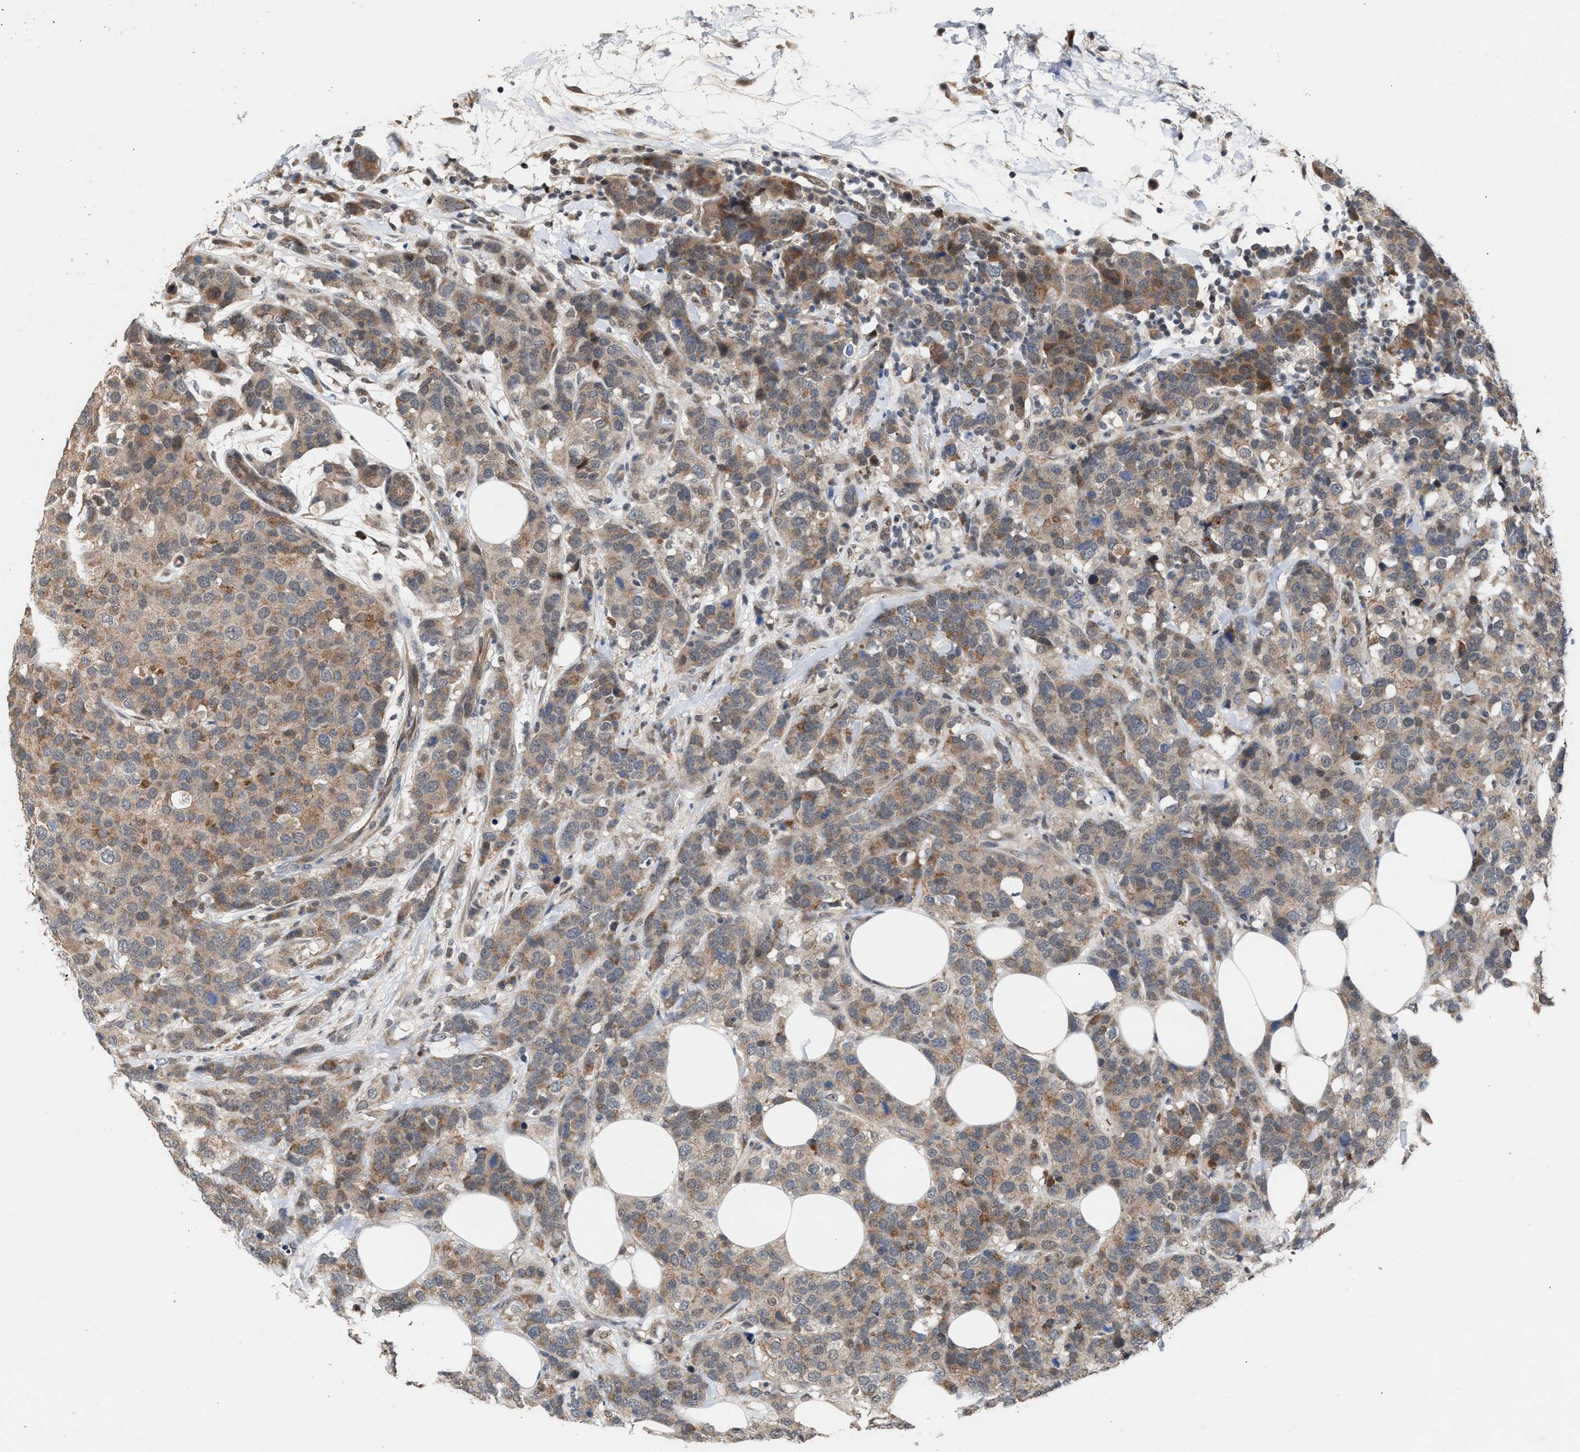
{"staining": {"intensity": "moderate", "quantity": "25%-75%", "location": "cytoplasmic/membranous"}, "tissue": "breast cancer", "cell_type": "Tumor cells", "image_type": "cancer", "snomed": [{"axis": "morphology", "description": "Lobular carcinoma"}, {"axis": "topography", "description": "Breast"}], "caption": "Breast cancer stained with a brown dye shows moderate cytoplasmic/membranous positive expression in about 25%-75% of tumor cells.", "gene": "MKNK2", "patient": {"sex": "female", "age": 59}}